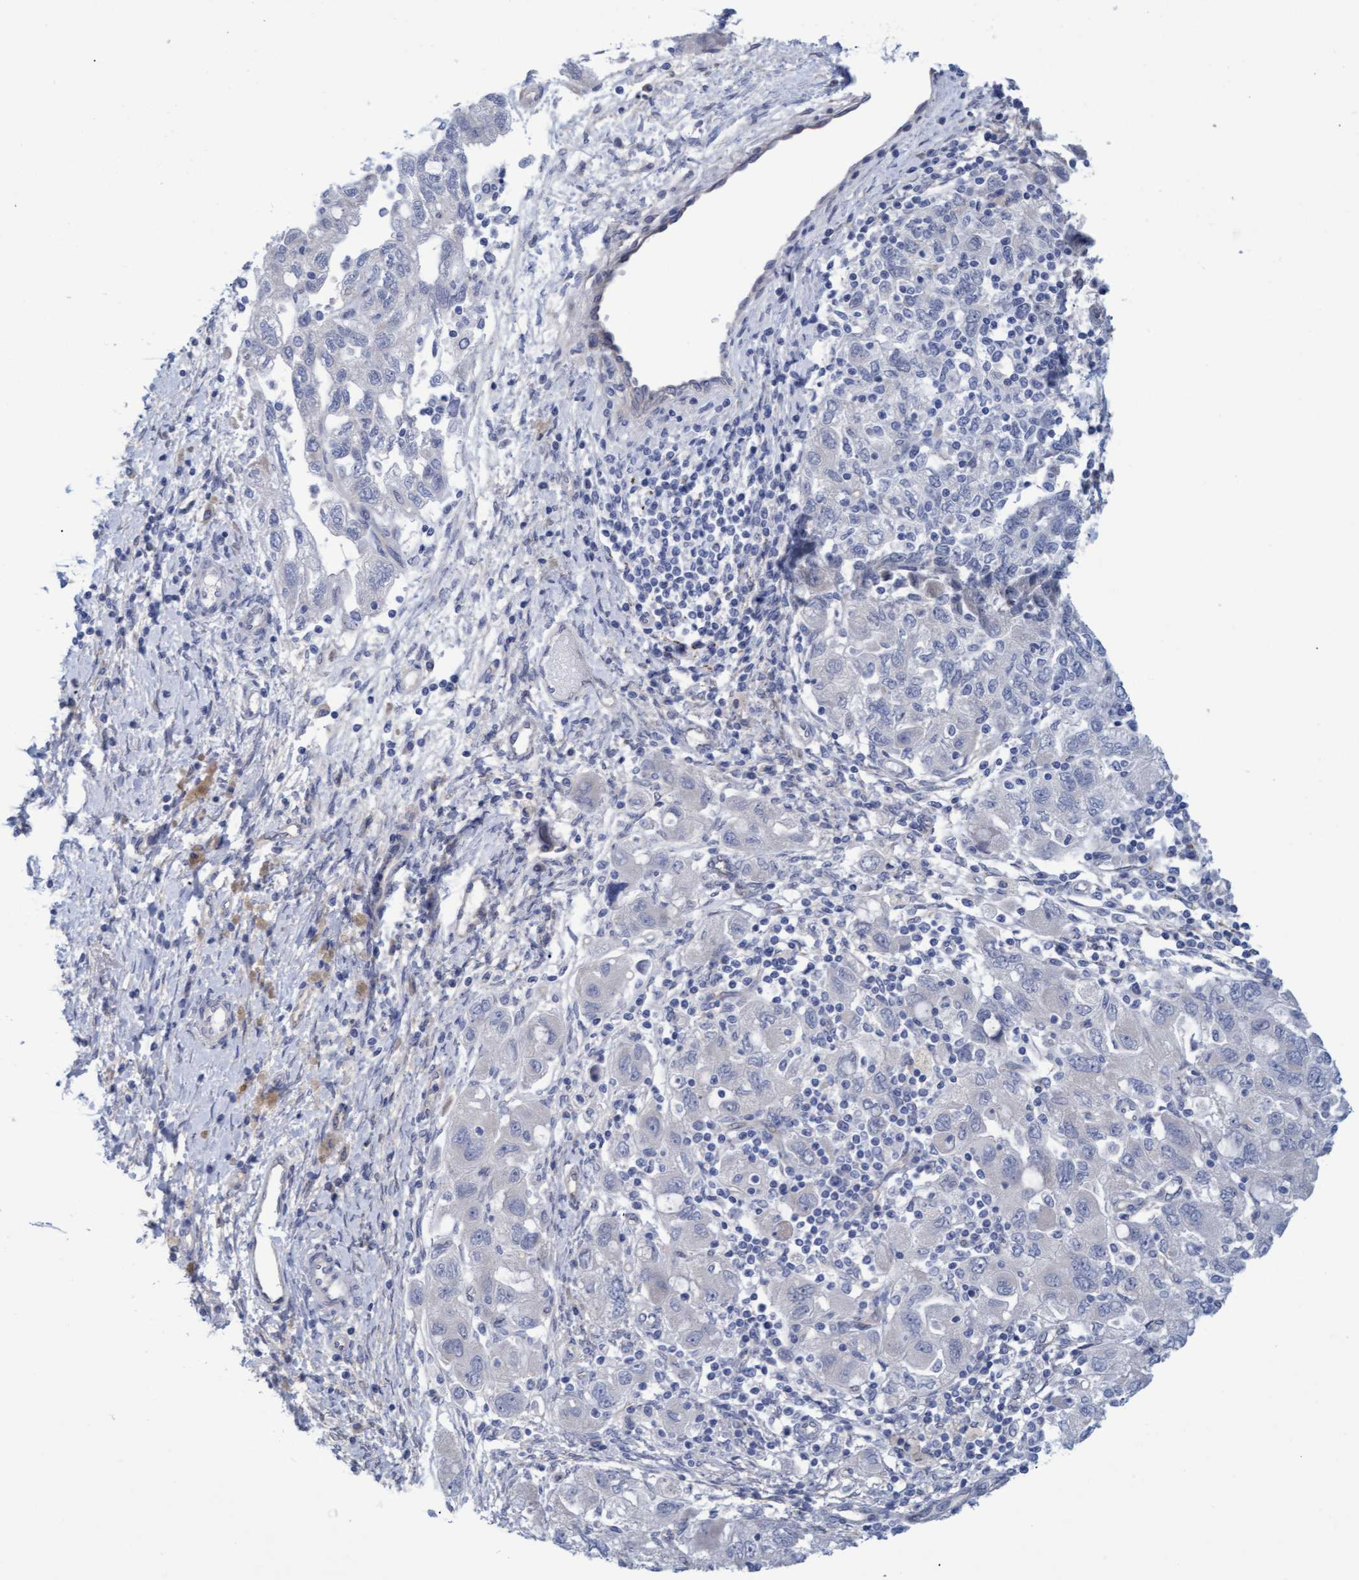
{"staining": {"intensity": "negative", "quantity": "none", "location": "none"}, "tissue": "ovarian cancer", "cell_type": "Tumor cells", "image_type": "cancer", "snomed": [{"axis": "morphology", "description": "Carcinoma, NOS"}, {"axis": "morphology", "description": "Cystadenocarcinoma, serous, NOS"}, {"axis": "topography", "description": "Ovary"}], "caption": "Human ovarian cancer (carcinoma) stained for a protein using IHC displays no staining in tumor cells.", "gene": "STXBP1", "patient": {"sex": "female", "age": 69}}